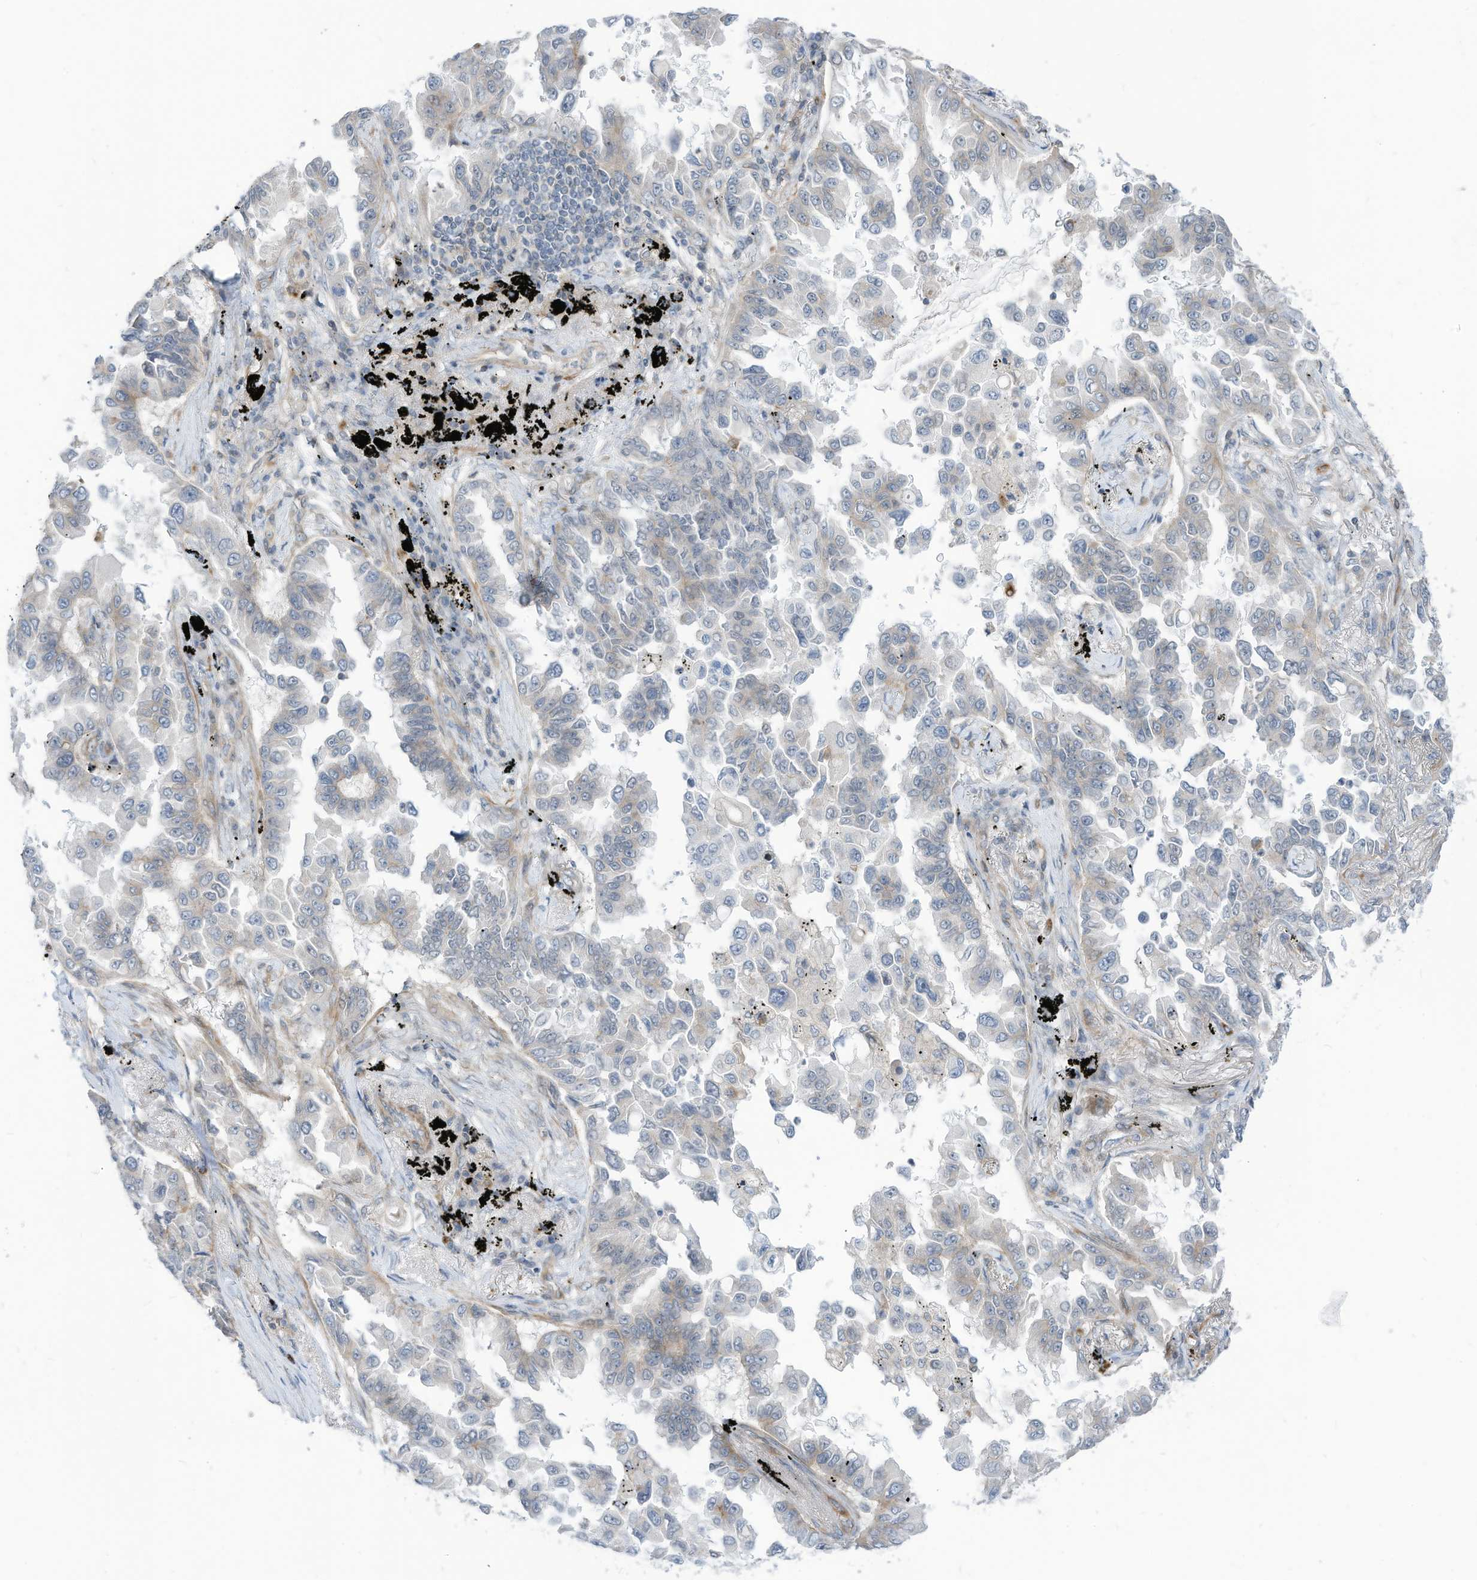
{"staining": {"intensity": "negative", "quantity": "none", "location": "none"}, "tissue": "lung cancer", "cell_type": "Tumor cells", "image_type": "cancer", "snomed": [{"axis": "morphology", "description": "Adenocarcinoma, NOS"}, {"axis": "topography", "description": "Lung"}], "caption": "There is no significant expression in tumor cells of lung adenocarcinoma.", "gene": "GPATCH3", "patient": {"sex": "female", "age": 67}}